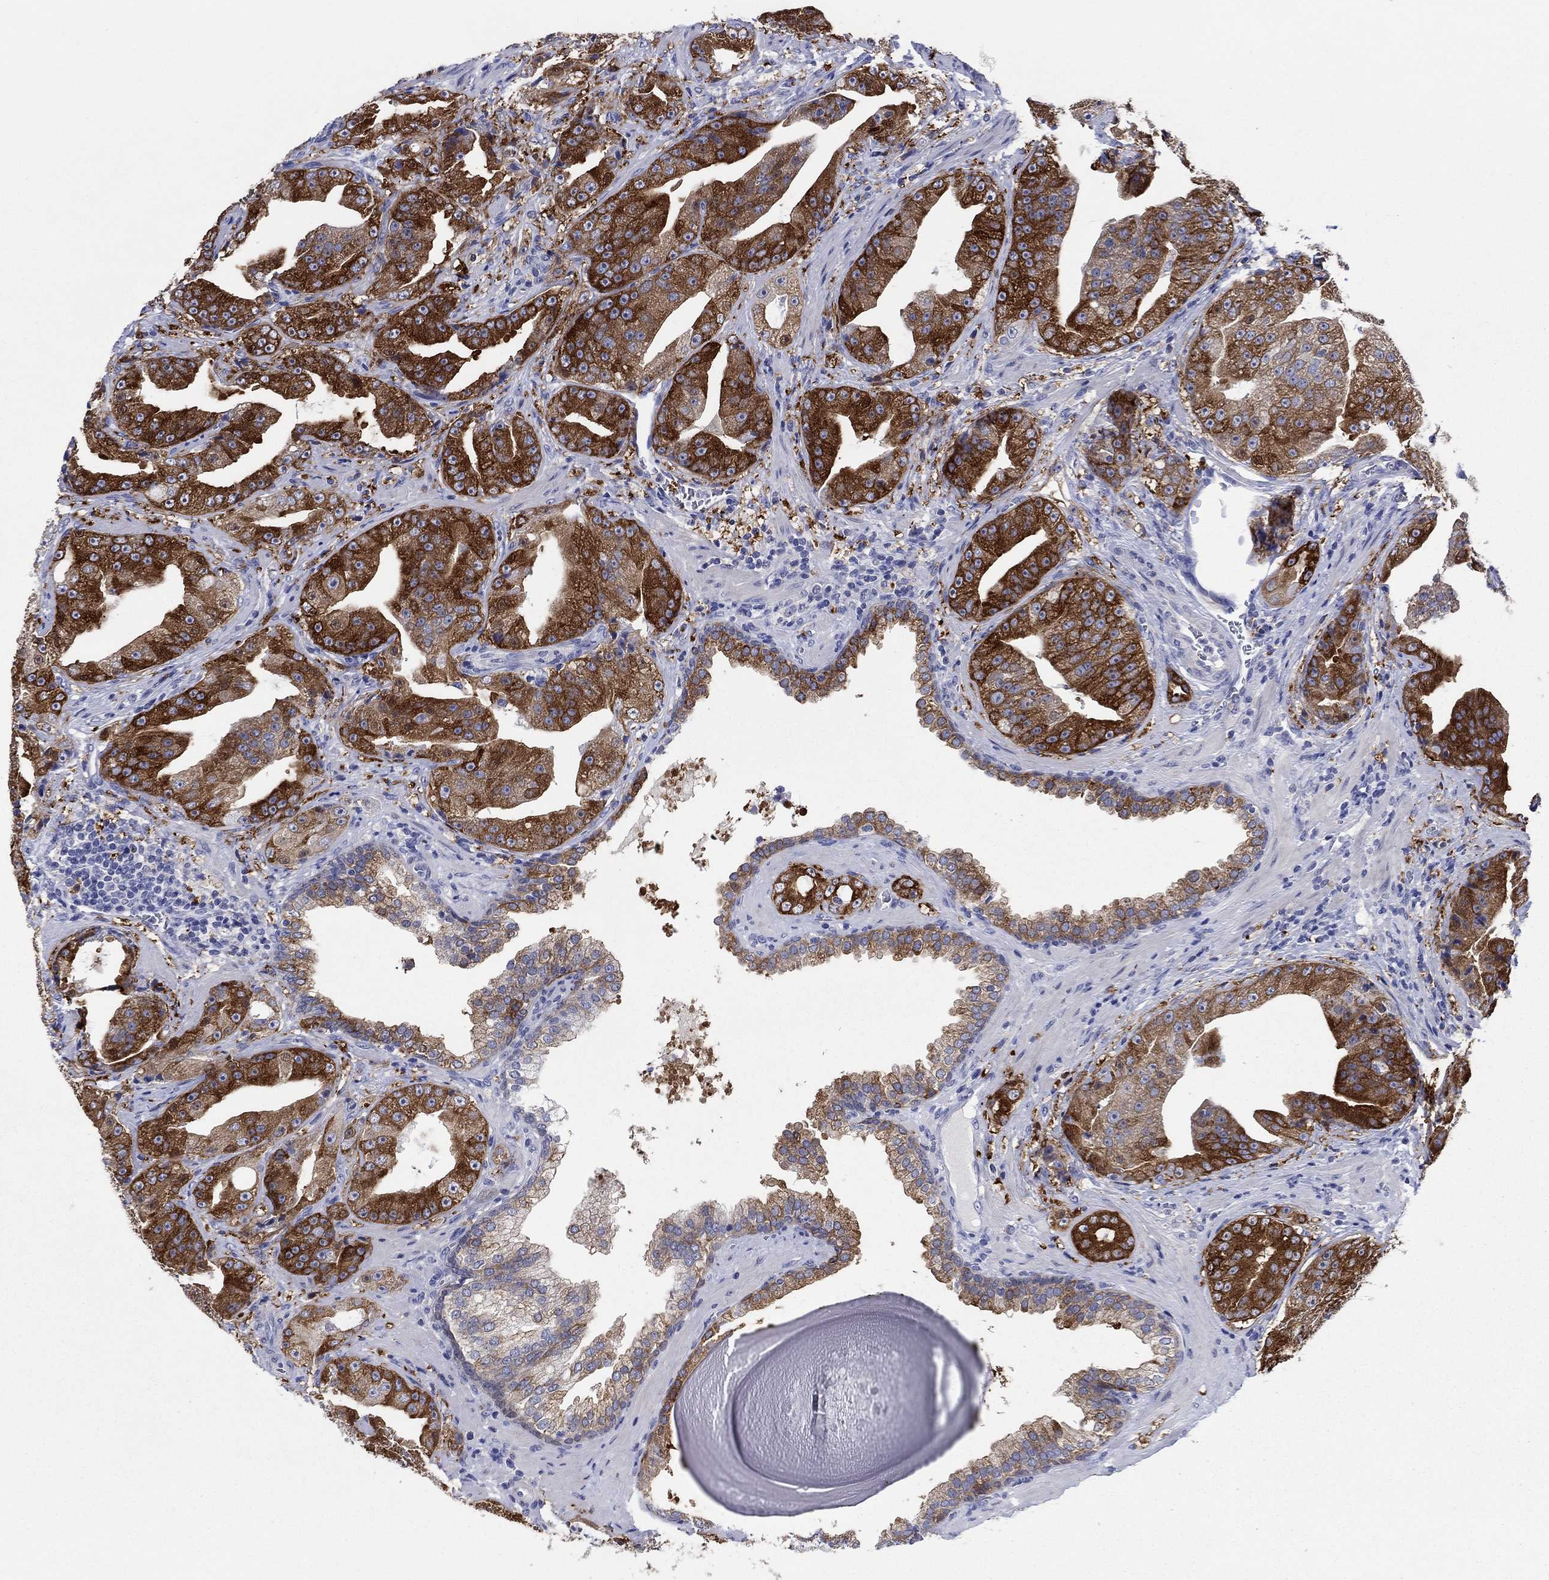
{"staining": {"intensity": "strong", "quantity": ">75%", "location": "cytoplasmic/membranous"}, "tissue": "prostate cancer", "cell_type": "Tumor cells", "image_type": "cancer", "snomed": [{"axis": "morphology", "description": "Adenocarcinoma, Low grade"}, {"axis": "topography", "description": "Prostate"}], "caption": "A histopathology image of human prostate cancer stained for a protein reveals strong cytoplasmic/membranous brown staining in tumor cells. Nuclei are stained in blue.", "gene": "RAP1GAP", "patient": {"sex": "male", "age": 62}}